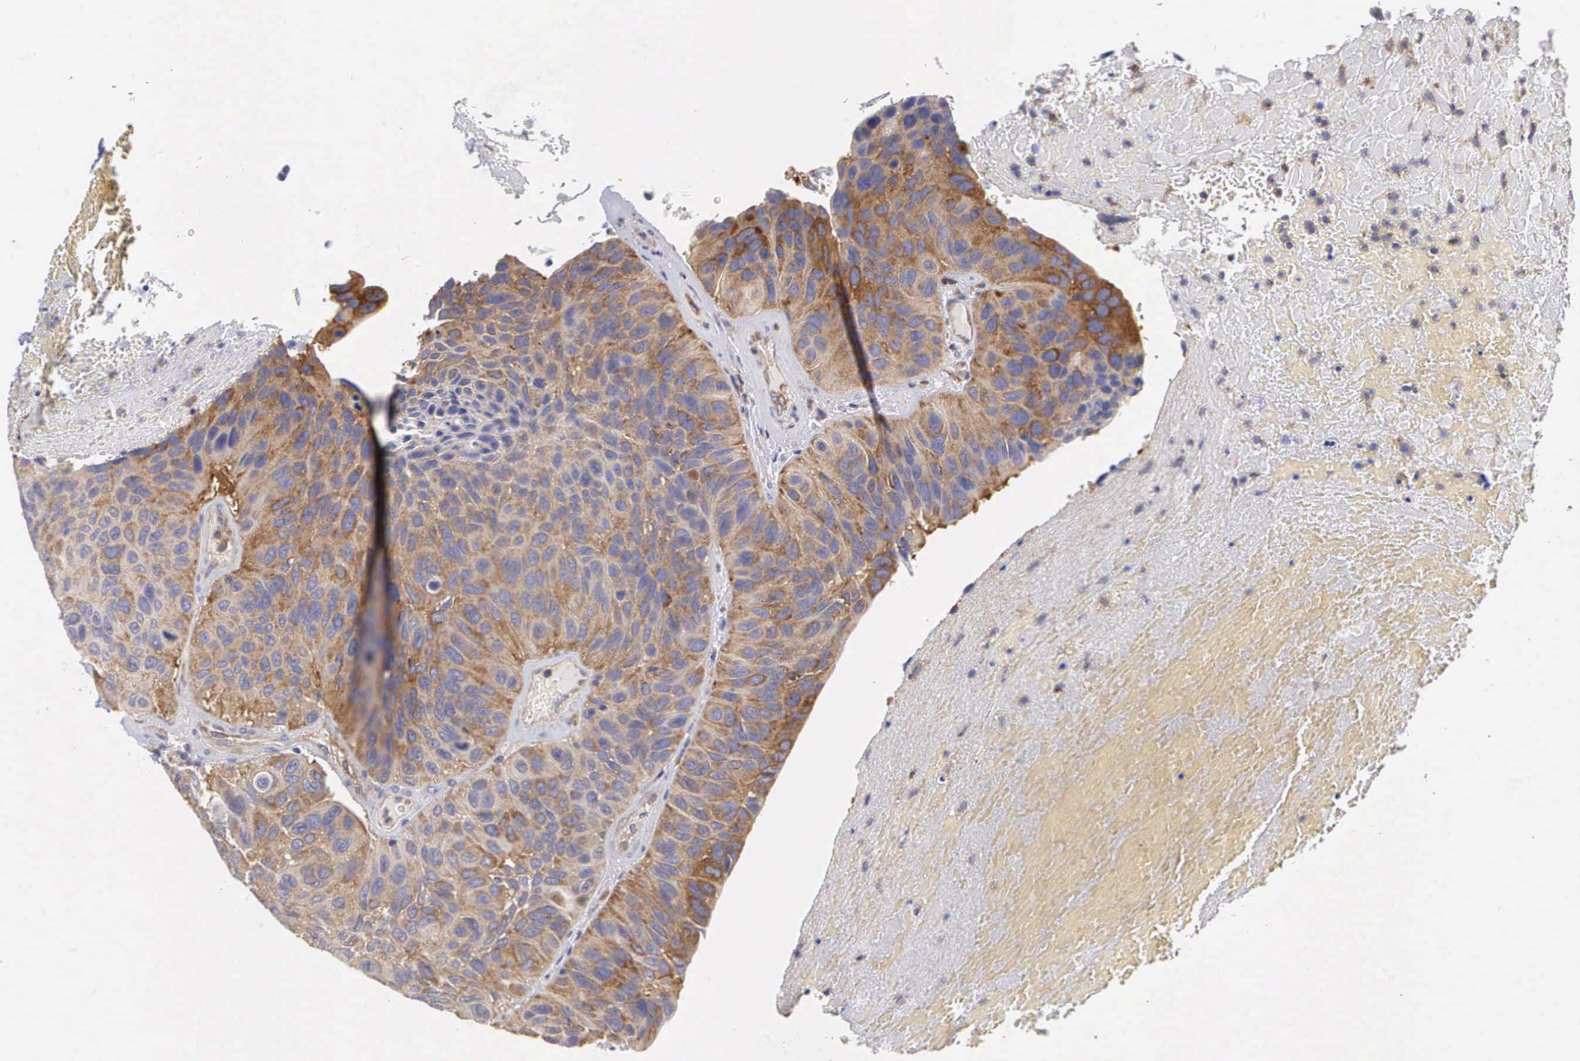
{"staining": {"intensity": "moderate", "quantity": "25%-75%", "location": "cytoplasmic/membranous"}, "tissue": "urothelial cancer", "cell_type": "Tumor cells", "image_type": "cancer", "snomed": [{"axis": "morphology", "description": "Urothelial carcinoma, High grade"}, {"axis": "topography", "description": "Urinary bladder"}], "caption": "Protein expression analysis of human high-grade urothelial carcinoma reveals moderate cytoplasmic/membranous staining in about 25%-75% of tumor cells.", "gene": "GRIPAP1", "patient": {"sex": "male", "age": 66}}